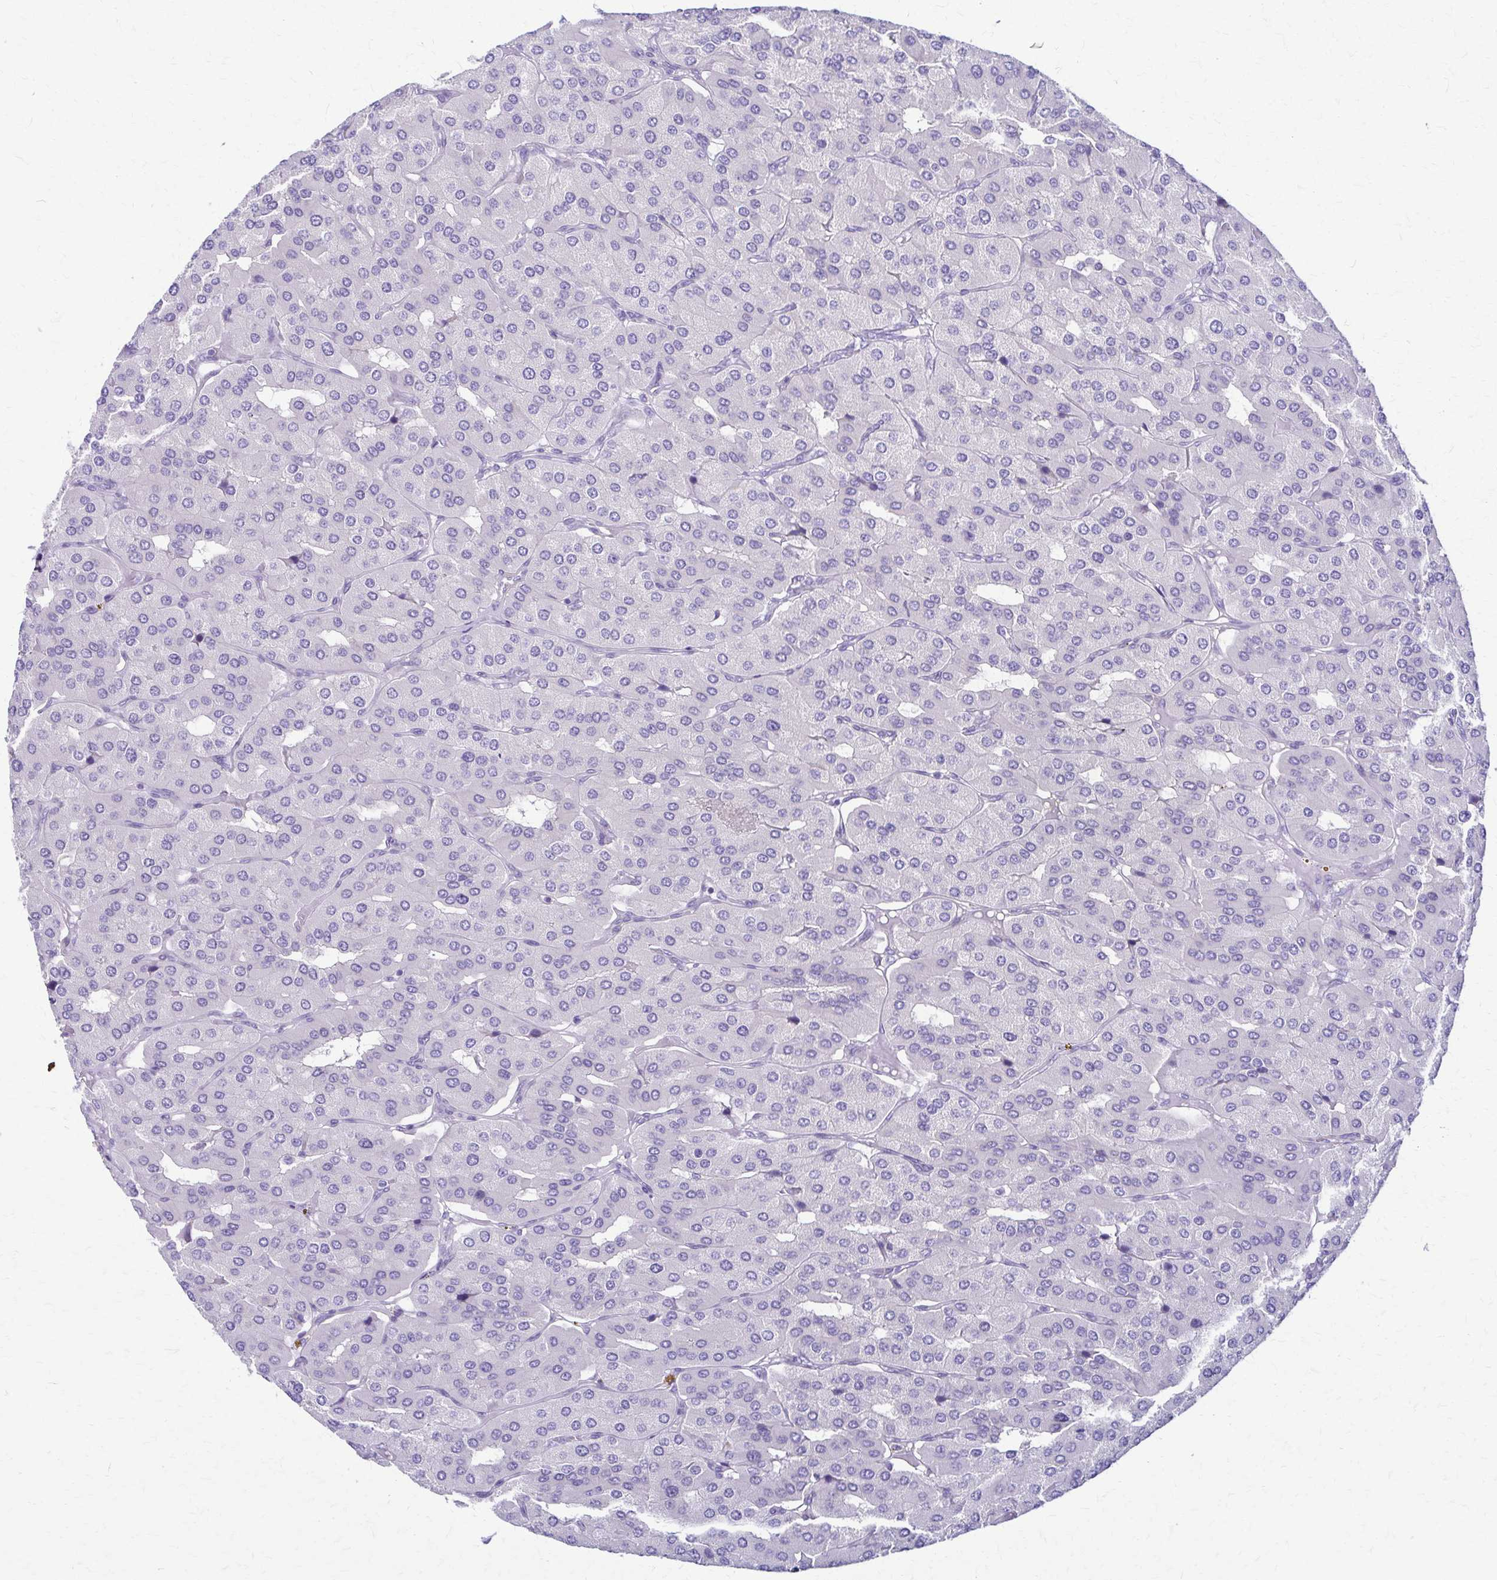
{"staining": {"intensity": "negative", "quantity": "none", "location": "none"}, "tissue": "parathyroid gland", "cell_type": "Glandular cells", "image_type": "normal", "snomed": [{"axis": "morphology", "description": "Normal tissue, NOS"}, {"axis": "morphology", "description": "Adenoma, NOS"}, {"axis": "topography", "description": "Parathyroid gland"}], "caption": "The photomicrograph reveals no significant expression in glandular cells of parathyroid gland. (Brightfield microscopy of DAB IHC at high magnification).", "gene": "DSP", "patient": {"sex": "female", "age": 86}}